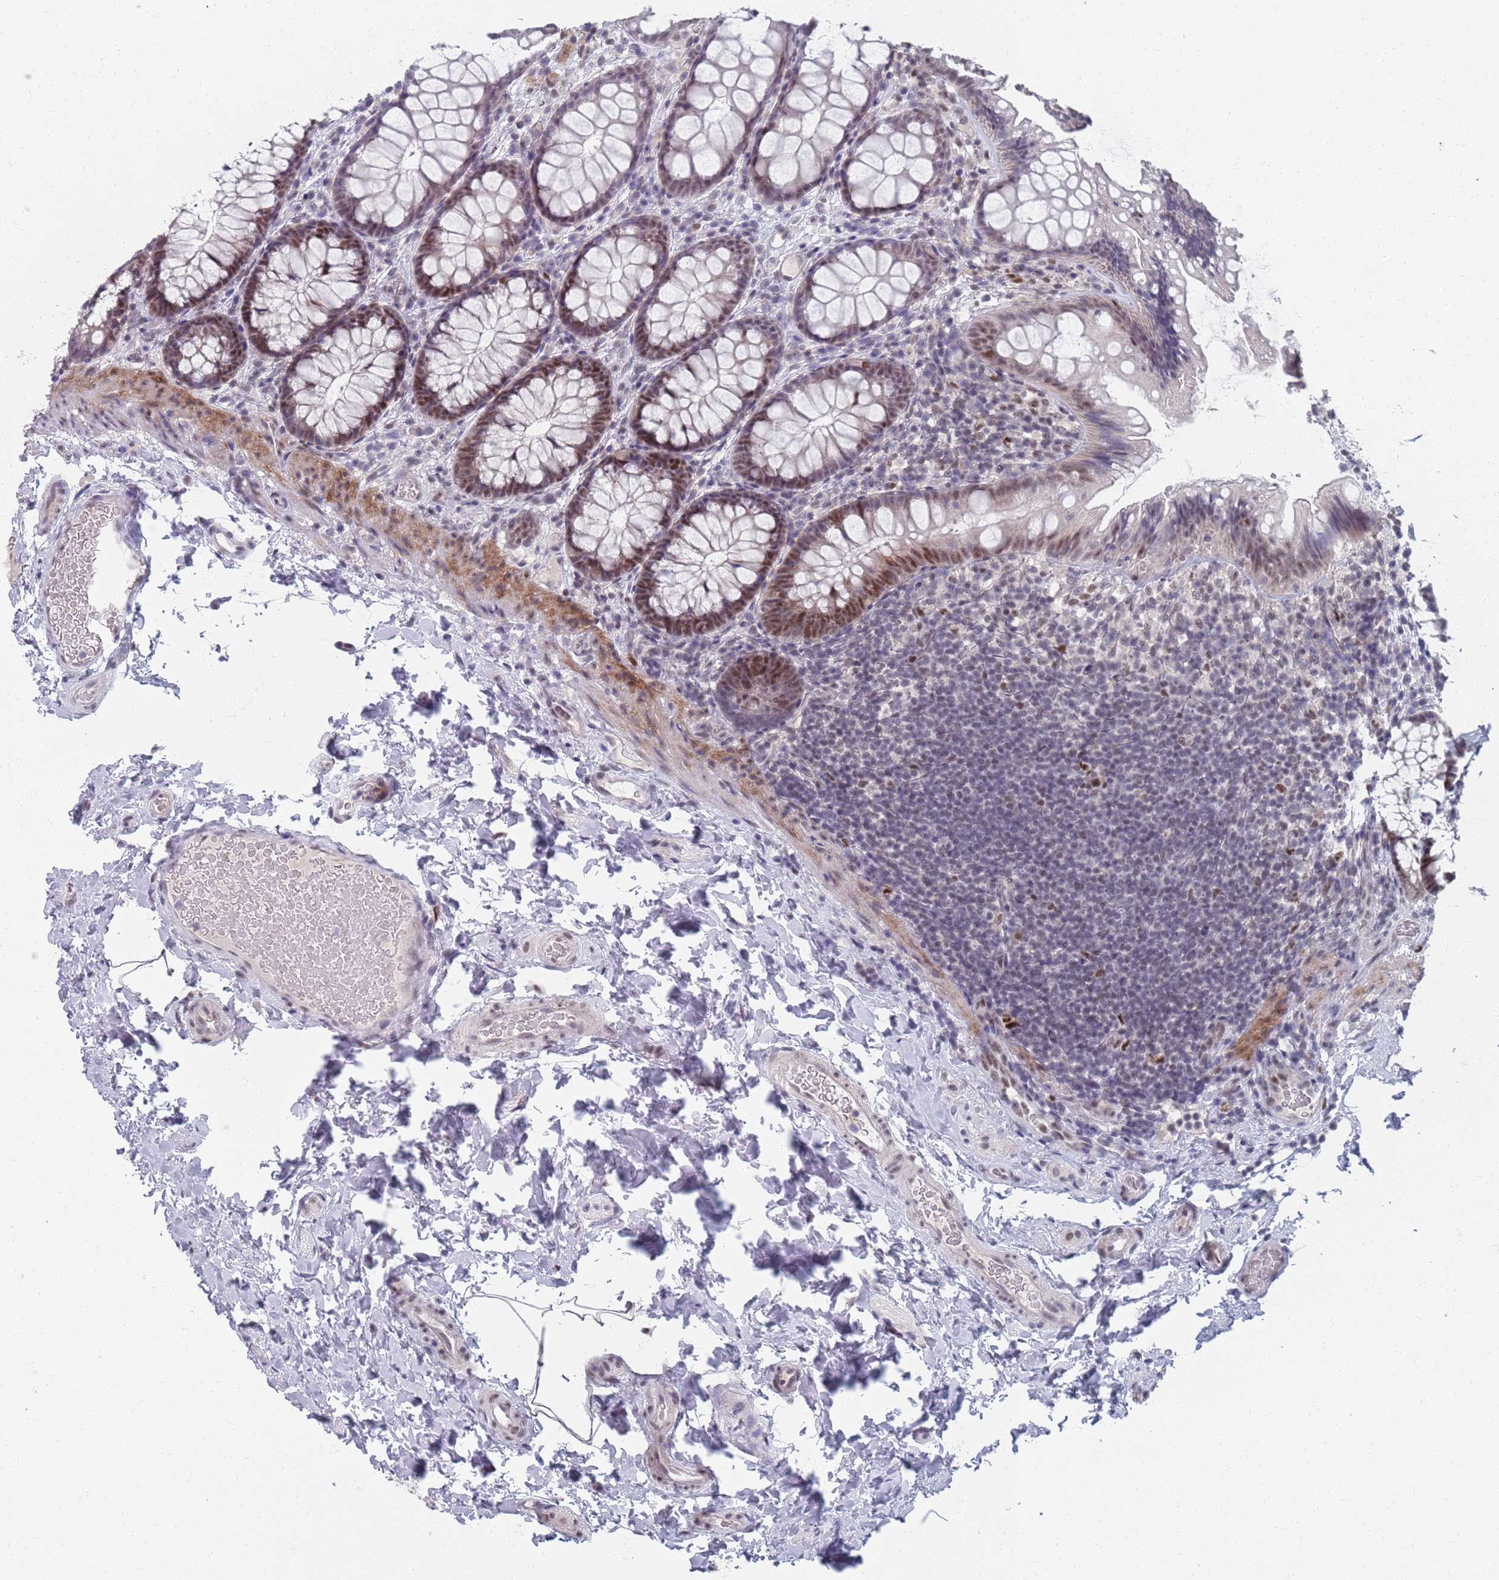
{"staining": {"intensity": "weak", "quantity": "25%-75%", "location": "nuclear"}, "tissue": "colon", "cell_type": "Endothelial cells", "image_type": "normal", "snomed": [{"axis": "morphology", "description": "Normal tissue, NOS"}, {"axis": "topography", "description": "Colon"}], "caption": "This is a photomicrograph of IHC staining of benign colon, which shows weak positivity in the nuclear of endothelial cells.", "gene": "SAMD1", "patient": {"sex": "male", "age": 46}}